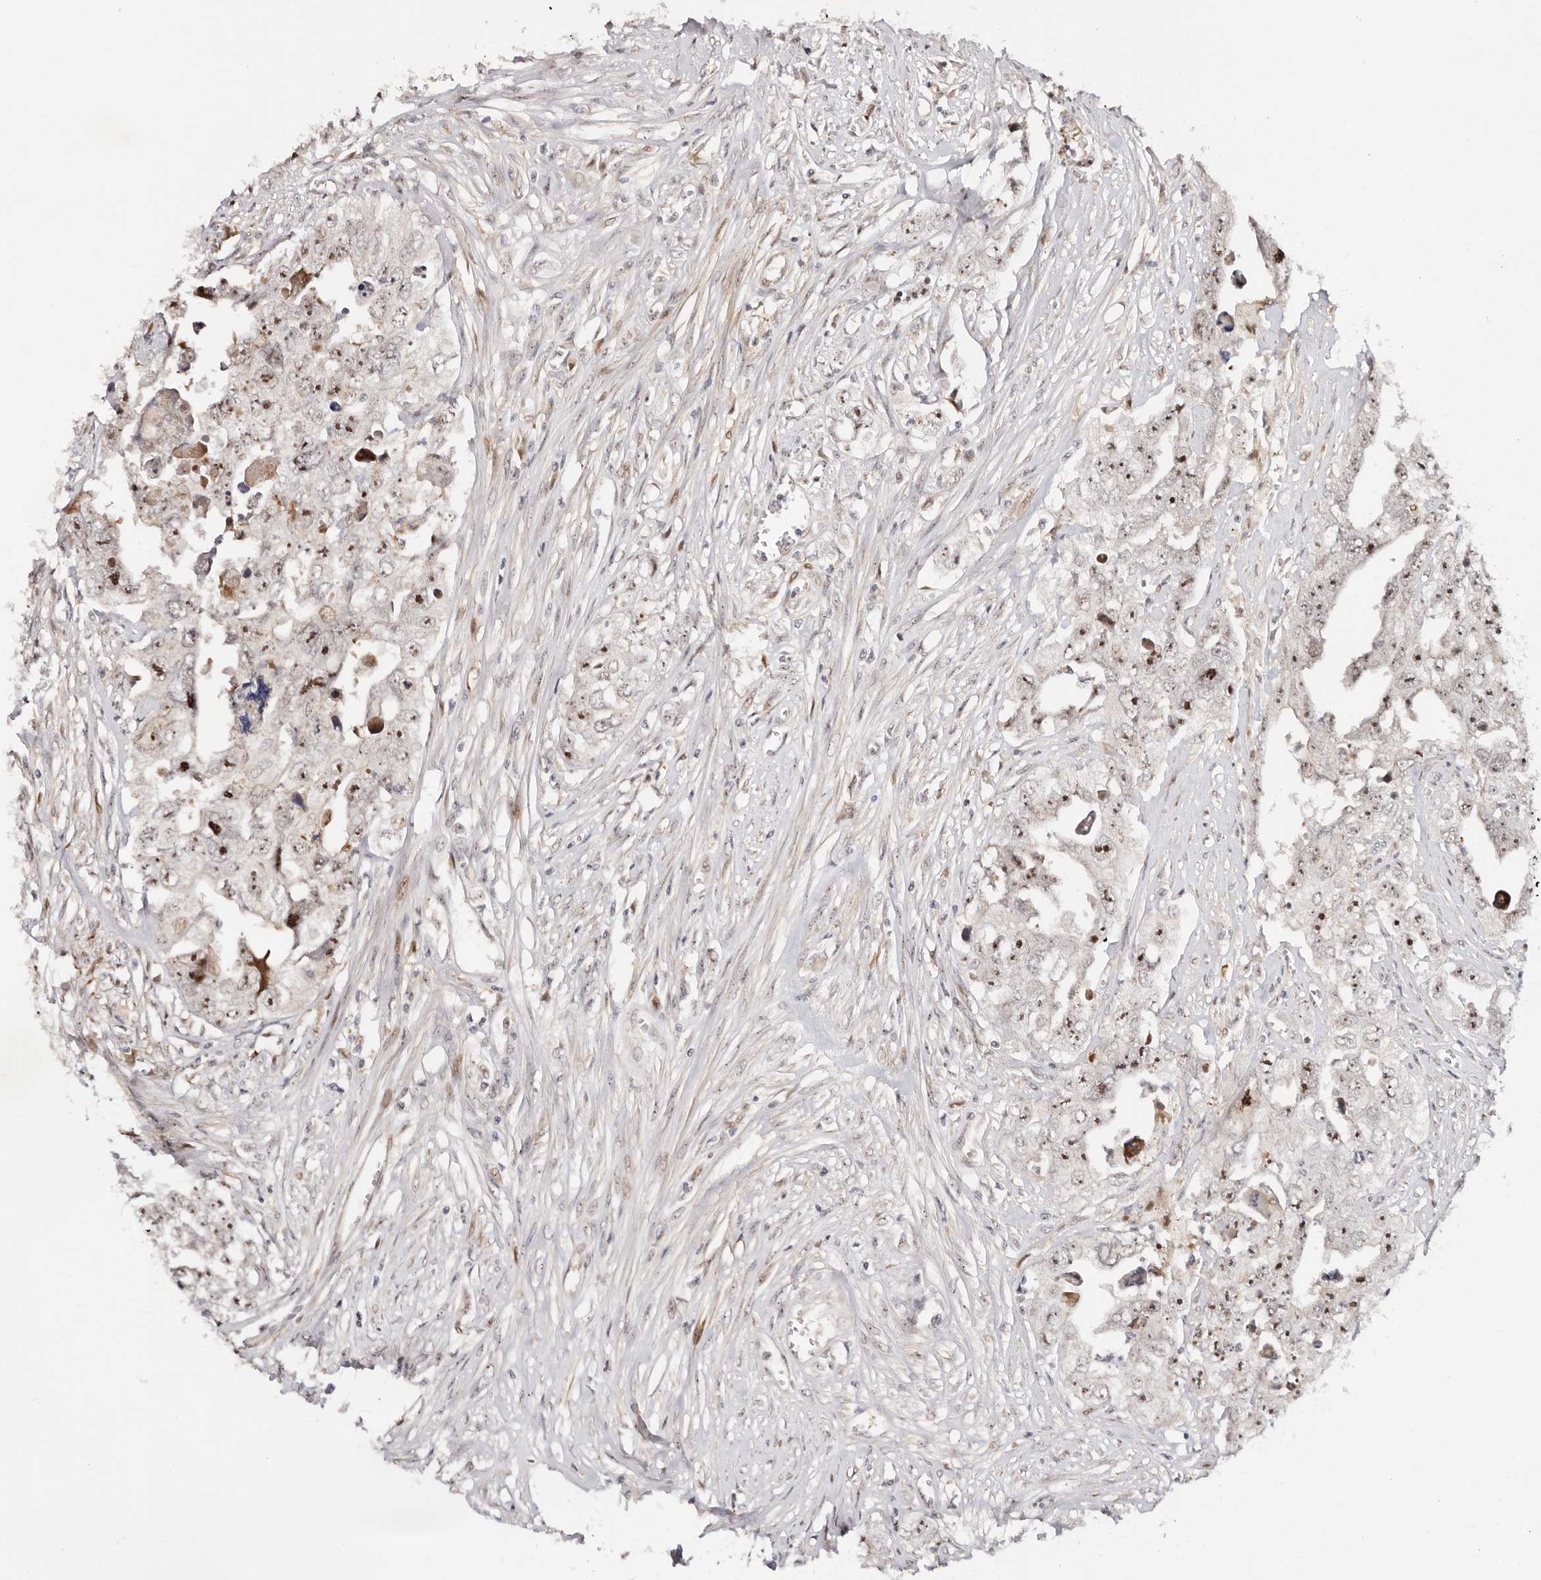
{"staining": {"intensity": "moderate", "quantity": ">75%", "location": "nuclear"}, "tissue": "testis cancer", "cell_type": "Tumor cells", "image_type": "cancer", "snomed": [{"axis": "morphology", "description": "Seminoma, NOS"}, {"axis": "morphology", "description": "Carcinoma, Embryonal, NOS"}, {"axis": "topography", "description": "Testis"}], "caption": "Seminoma (testis) stained for a protein shows moderate nuclear positivity in tumor cells.", "gene": "ODF2L", "patient": {"sex": "male", "age": 43}}